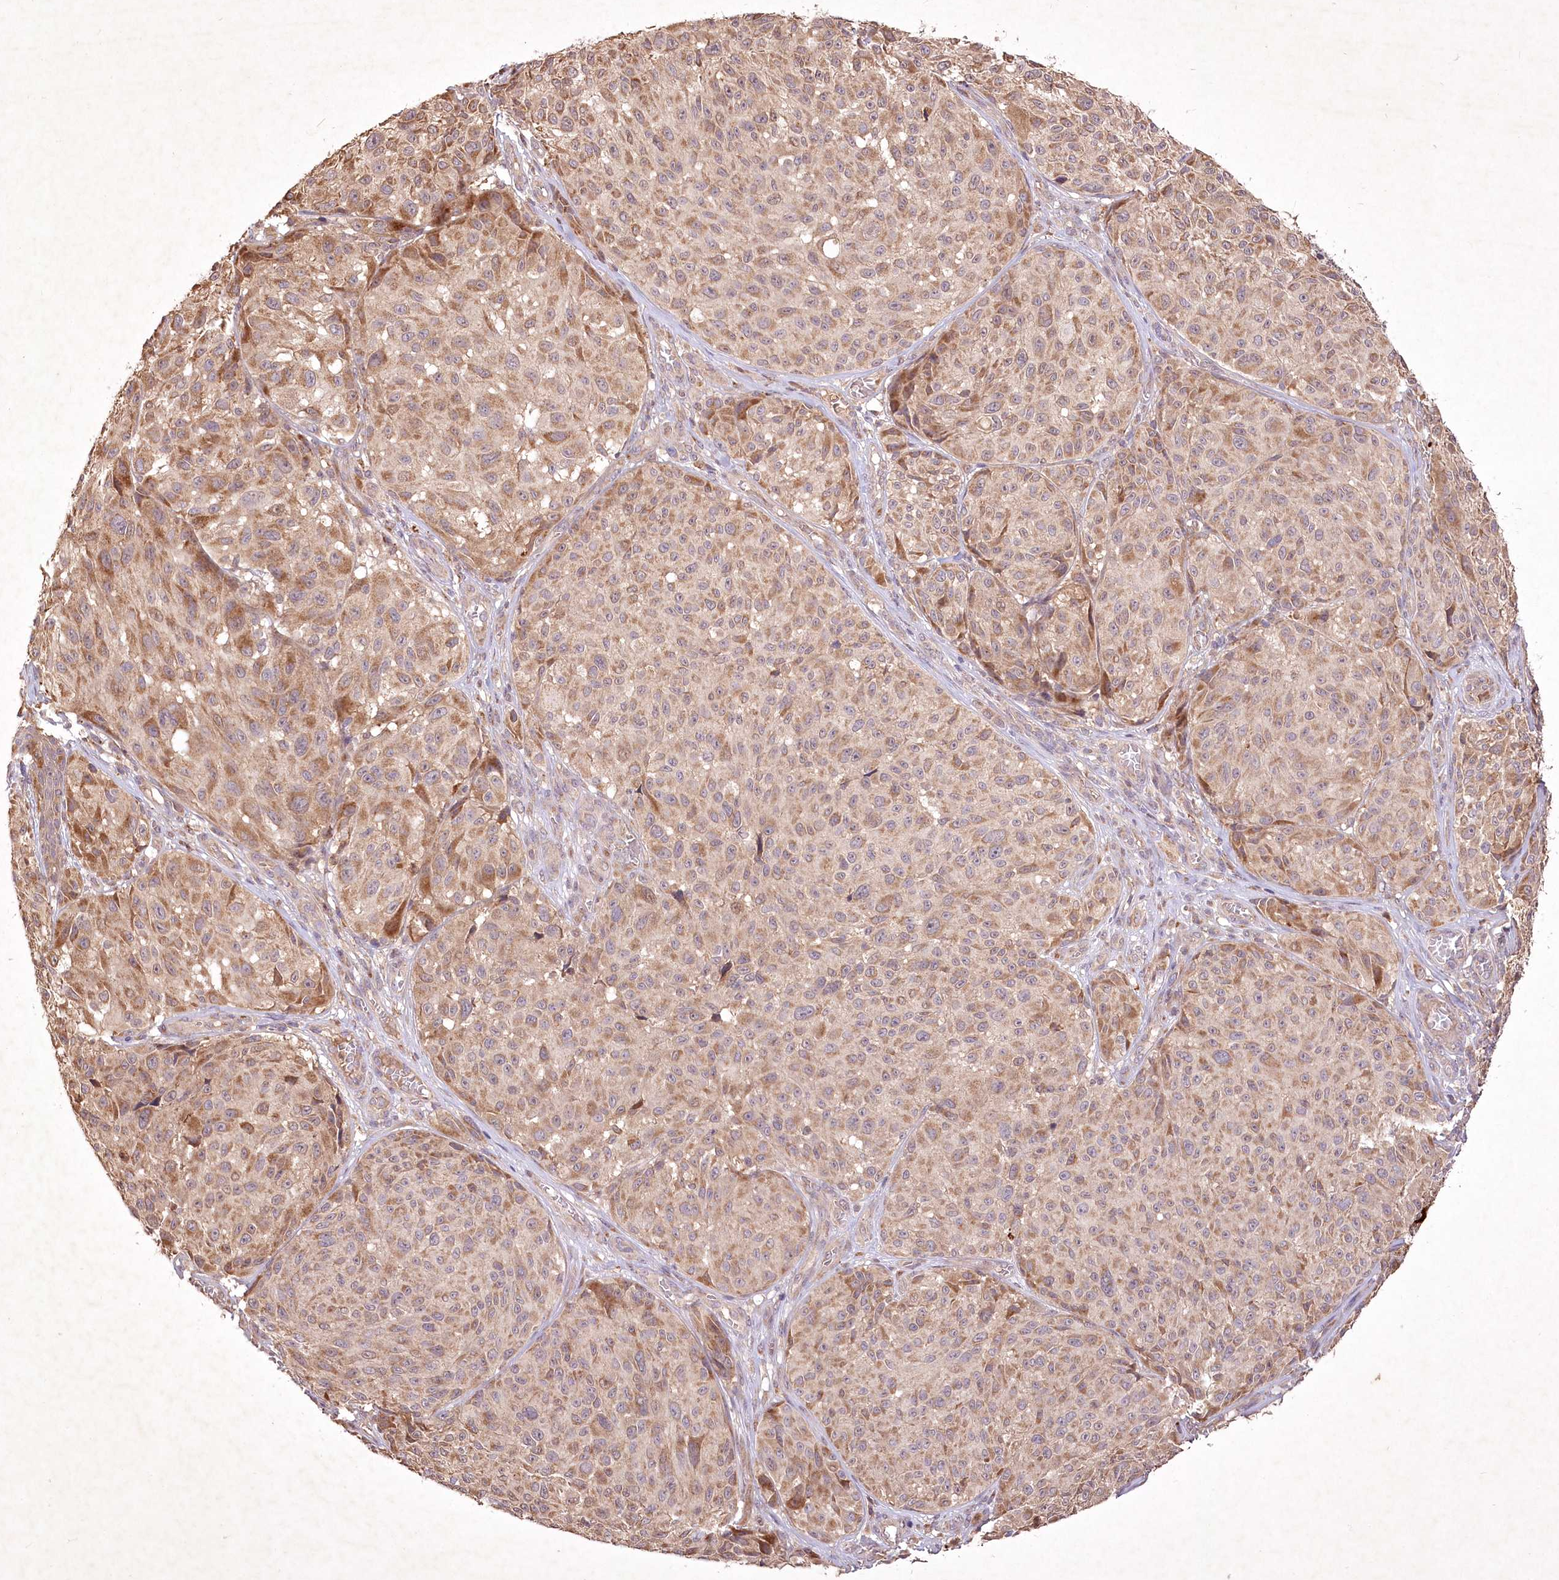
{"staining": {"intensity": "moderate", "quantity": "25%-75%", "location": "cytoplasmic/membranous"}, "tissue": "melanoma", "cell_type": "Tumor cells", "image_type": "cancer", "snomed": [{"axis": "morphology", "description": "Malignant melanoma, NOS"}, {"axis": "topography", "description": "Skin"}], "caption": "Protein analysis of melanoma tissue shows moderate cytoplasmic/membranous positivity in approximately 25%-75% of tumor cells. (Brightfield microscopy of DAB IHC at high magnification).", "gene": "IRAK1BP1", "patient": {"sex": "male", "age": 83}}